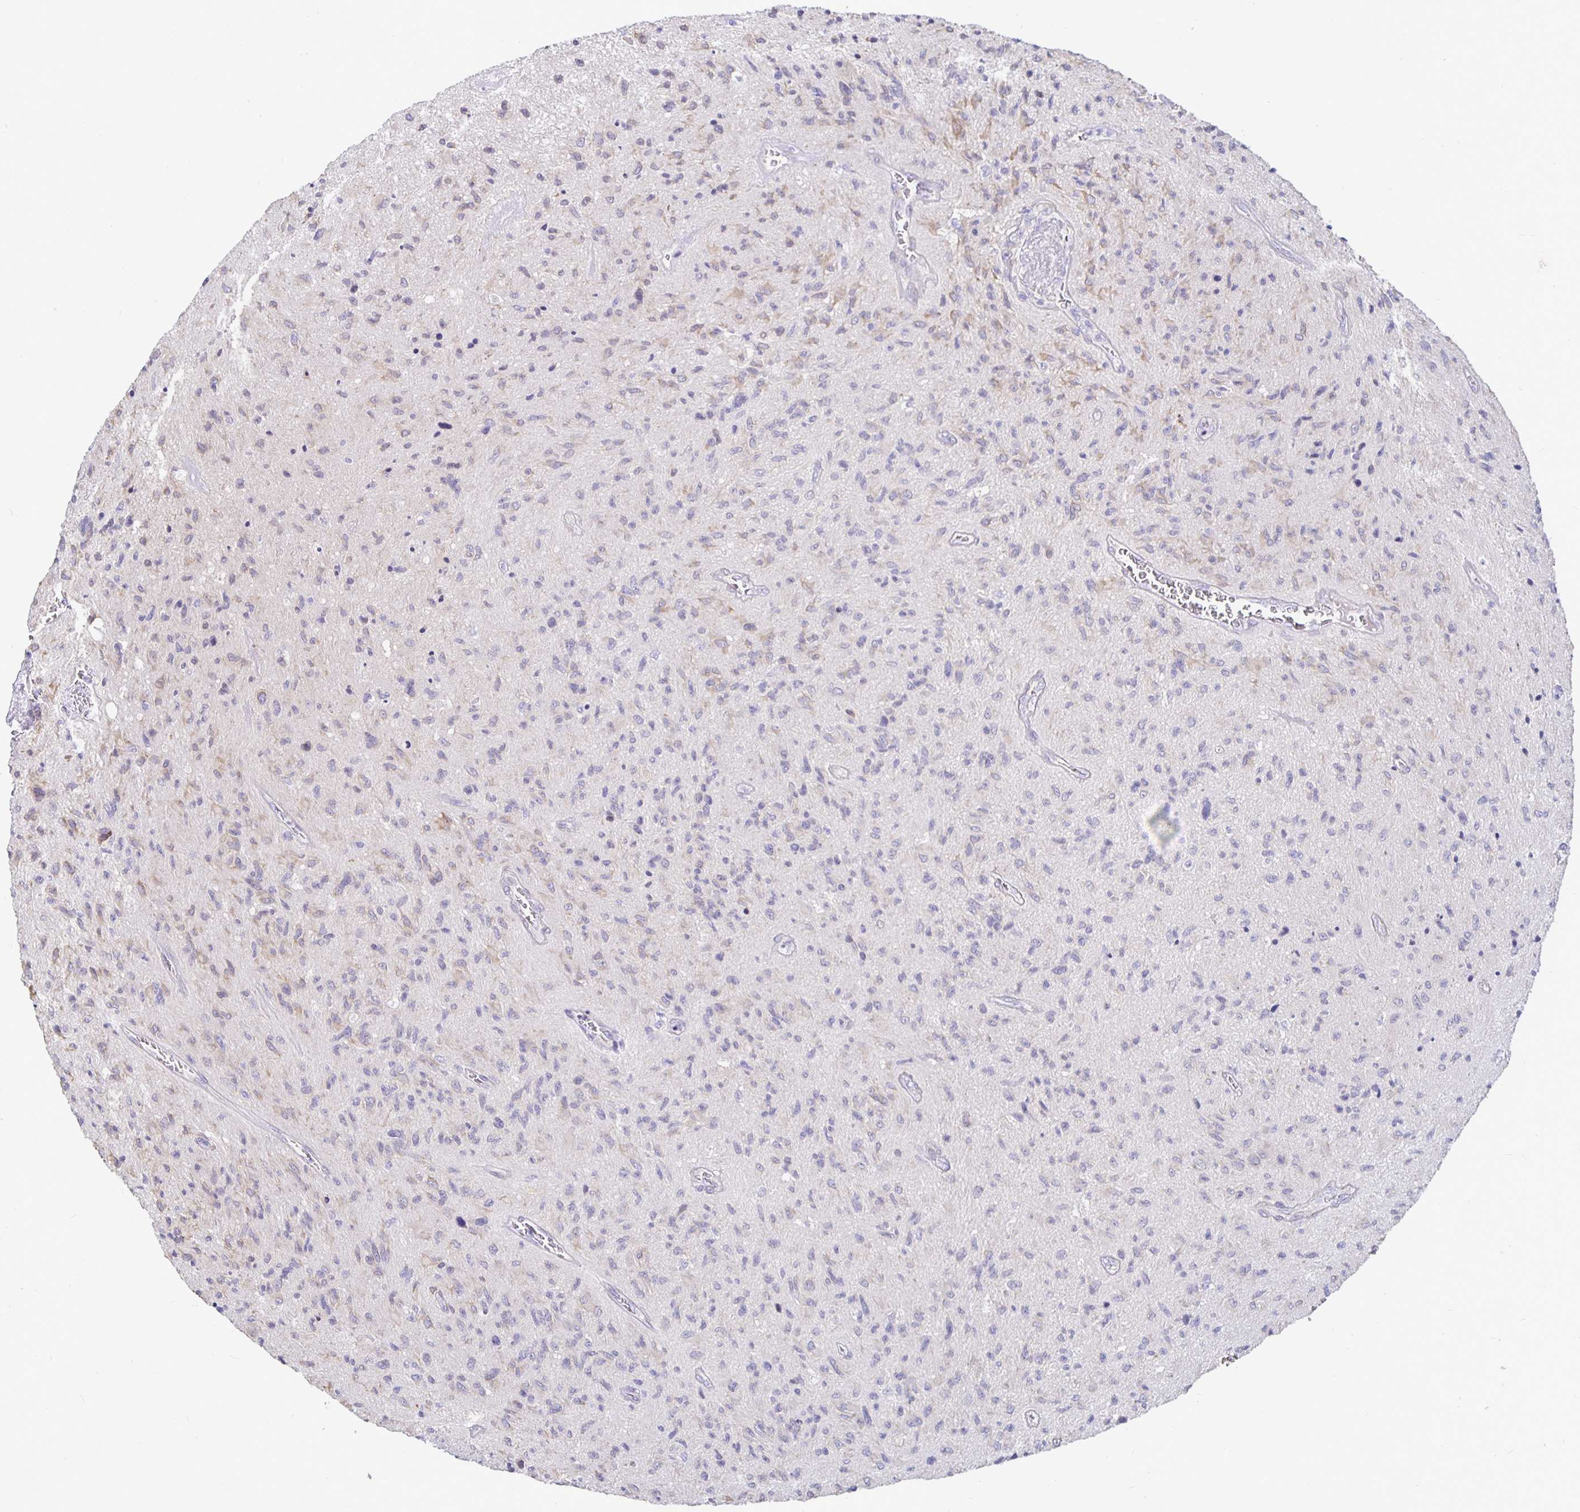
{"staining": {"intensity": "negative", "quantity": "none", "location": "none"}, "tissue": "glioma", "cell_type": "Tumor cells", "image_type": "cancer", "snomed": [{"axis": "morphology", "description": "Glioma, malignant, High grade"}, {"axis": "topography", "description": "Brain"}], "caption": "IHC of human malignant glioma (high-grade) demonstrates no positivity in tumor cells.", "gene": "DNAI2", "patient": {"sex": "male", "age": 54}}